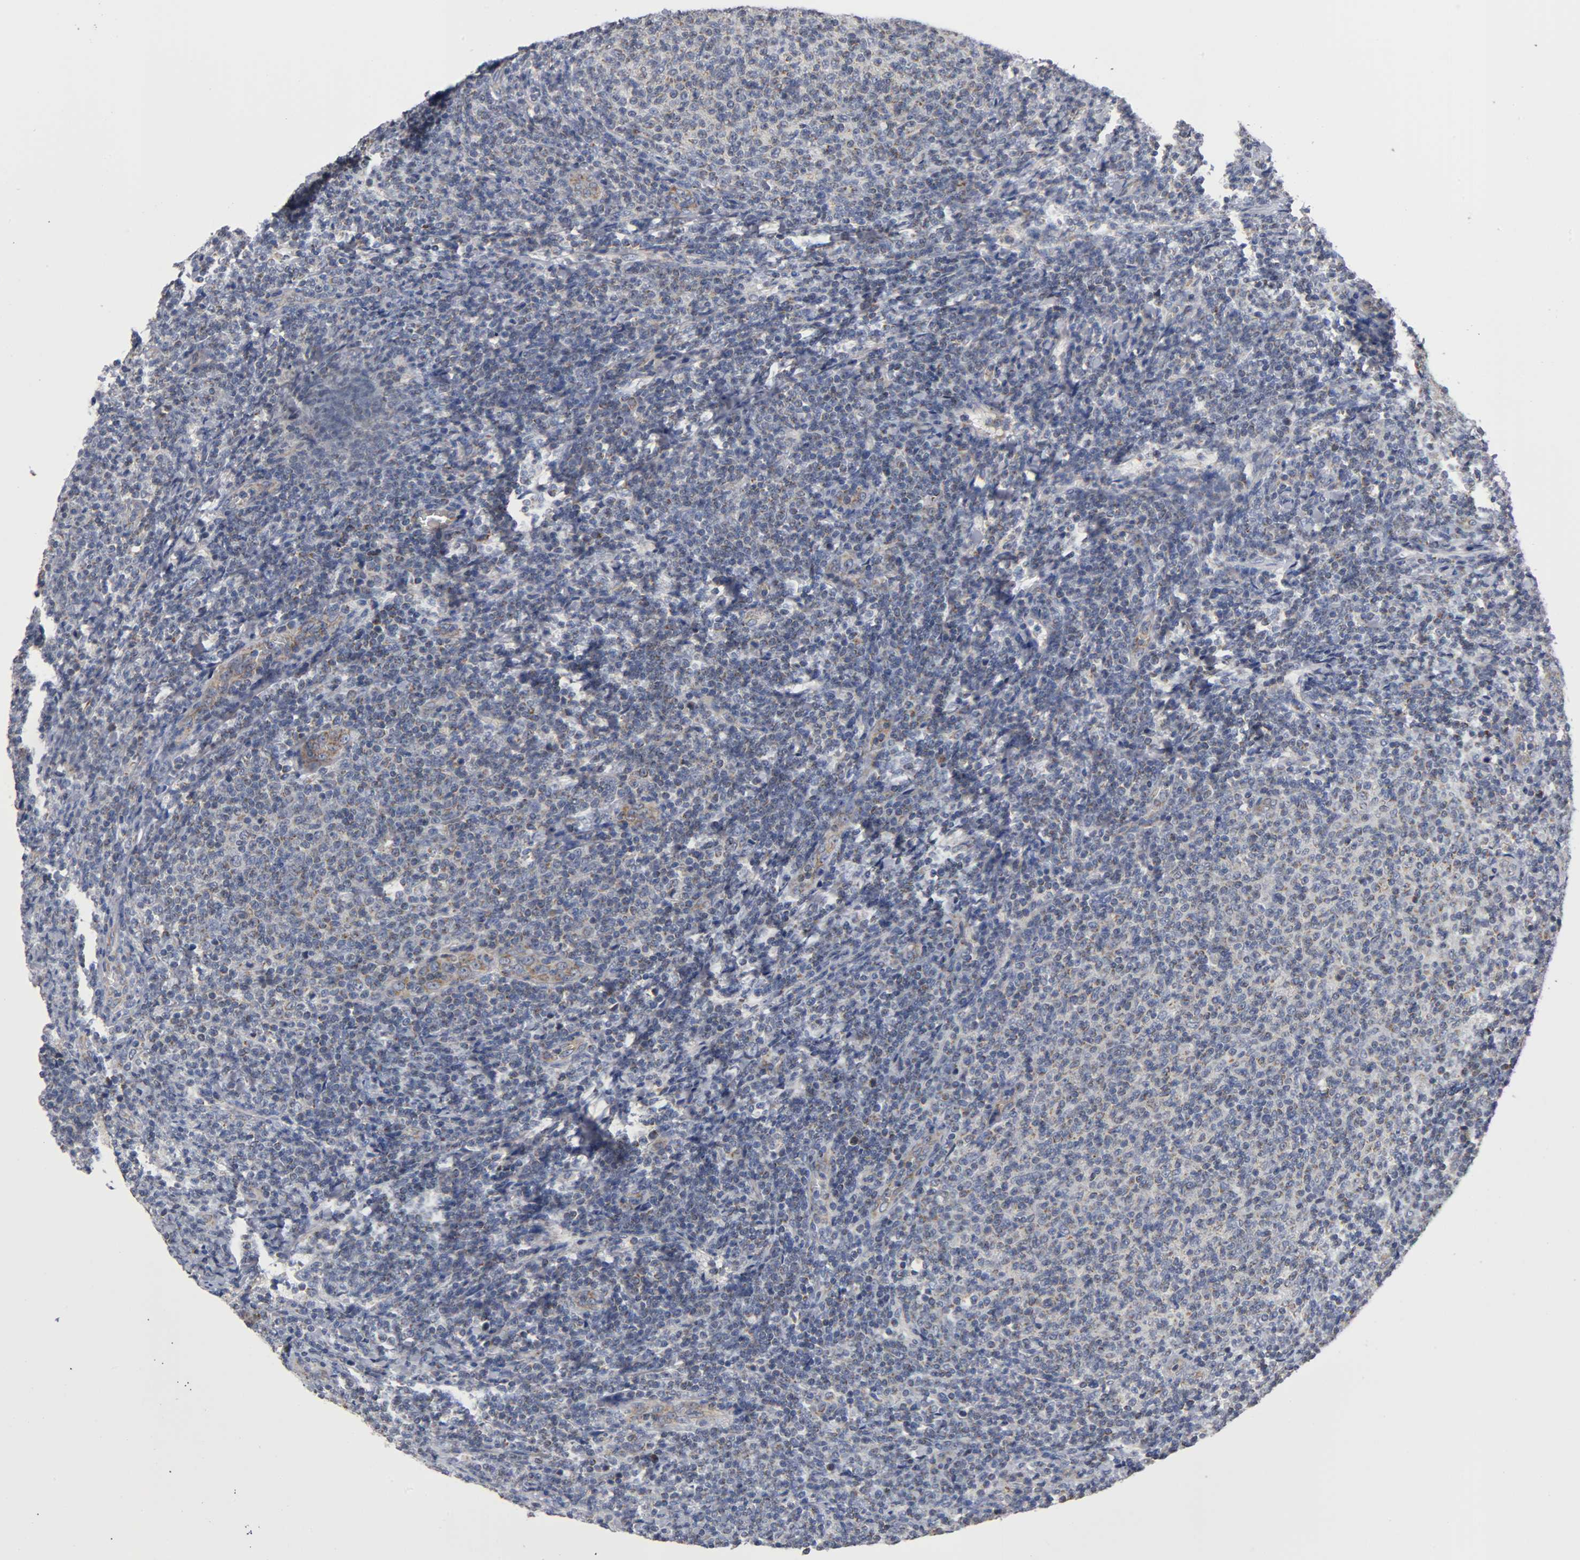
{"staining": {"intensity": "weak", "quantity": "<25%", "location": "cytoplasmic/membranous"}, "tissue": "lymphoma", "cell_type": "Tumor cells", "image_type": "cancer", "snomed": [{"axis": "morphology", "description": "Malignant lymphoma, non-Hodgkin's type, Low grade"}, {"axis": "topography", "description": "Lymph node"}], "caption": "The photomicrograph demonstrates no significant positivity in tumor cells of low-grade malignant lymphoma, non-Hodgkin's type.", "gene": "PCSK6", "patient": {"sex": "male", "age": 66}}